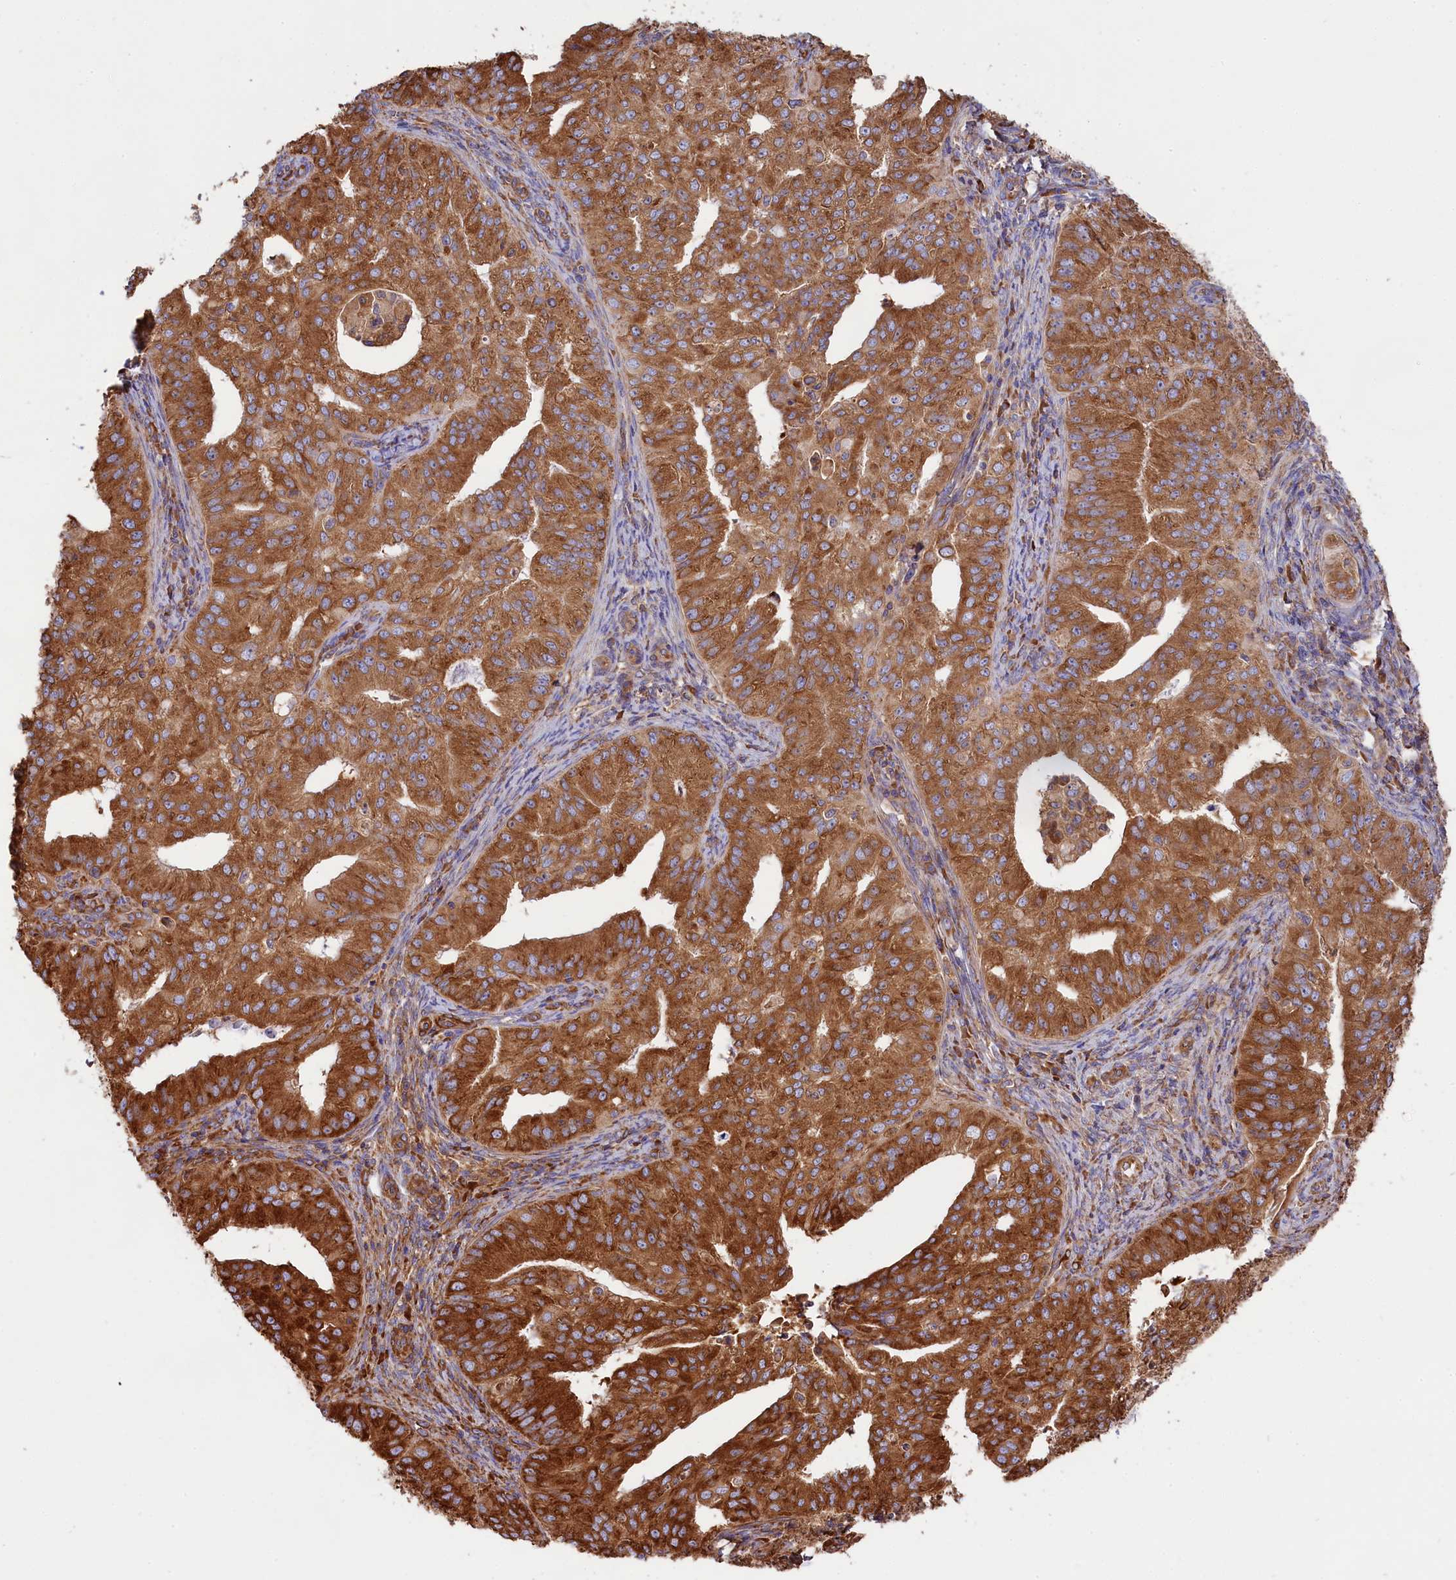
{"staining": {"intensity": "strong", "quantity": ">75%", "location": "cytoplasmic/membranous"}, "tissue": "endometrial cancer", "cell_type": "Tumor cells", "image_type": "cancer", "snomed": [{"axis": "morphology", "description": "Adenocarcinoma, NOS"}, {"axis": "topography", "description": "Endometrium"}], "caption": "Immunohistochemical staining of human endometrial cancer displays high levels of strong cytoplasmic/membranous protein expression in approximately >75% of tumor cells. (DAB (3,3'-diaminobenzidine) IHC with brightfield microscopy, high magnification).", "gene": "GYS1", "patient": {"sex": "female", "age": 50}}